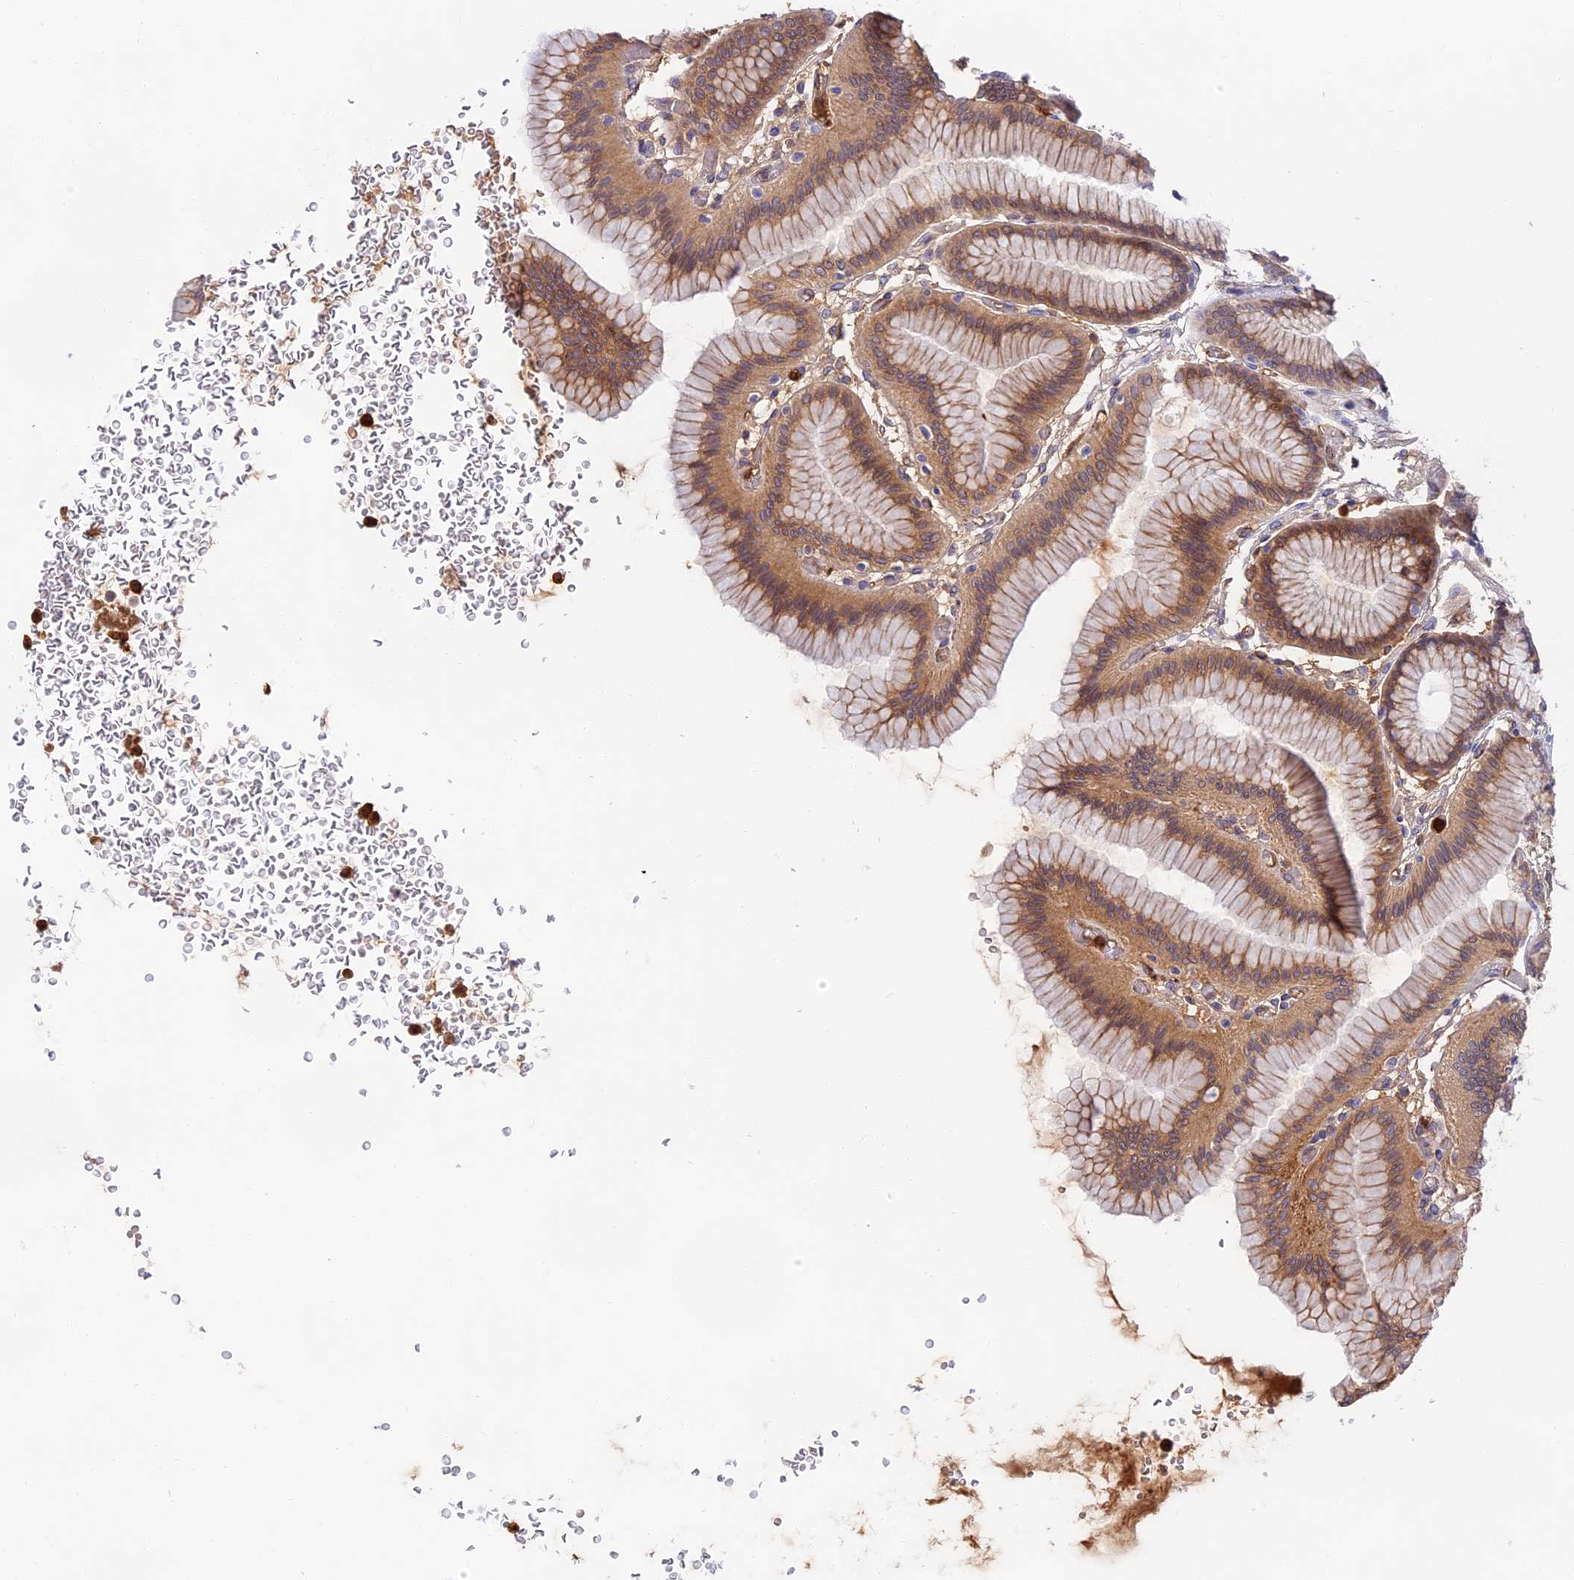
{"staining": {"intensity": "moderate", "quantity": ">75%", "location": "cytoplasmic/membranous"}, "tissue": "stomach", "cell_type": "Glandular cells", "image_type": "normal", "snomed": [{"axis": "morphology", "description": "Normal tissue, NOS"}, {"axis": "morphology", "description": "Adenocarcinoma, NOS"}, {"axis": "morphology", "description": "Adenocarcinoma, High grade"}, {"axis": "topography", "description": "Stomach, upper"}, {"axis": "topography", "description": "Stomach"}], "caption": "The immunohistochemical stain highlights moderate cytoplasmic/membranous positivity in glandular cells of normal stomach.", "gene": "ADGRD1", "patient": {"sex": "female", "age": 65}}